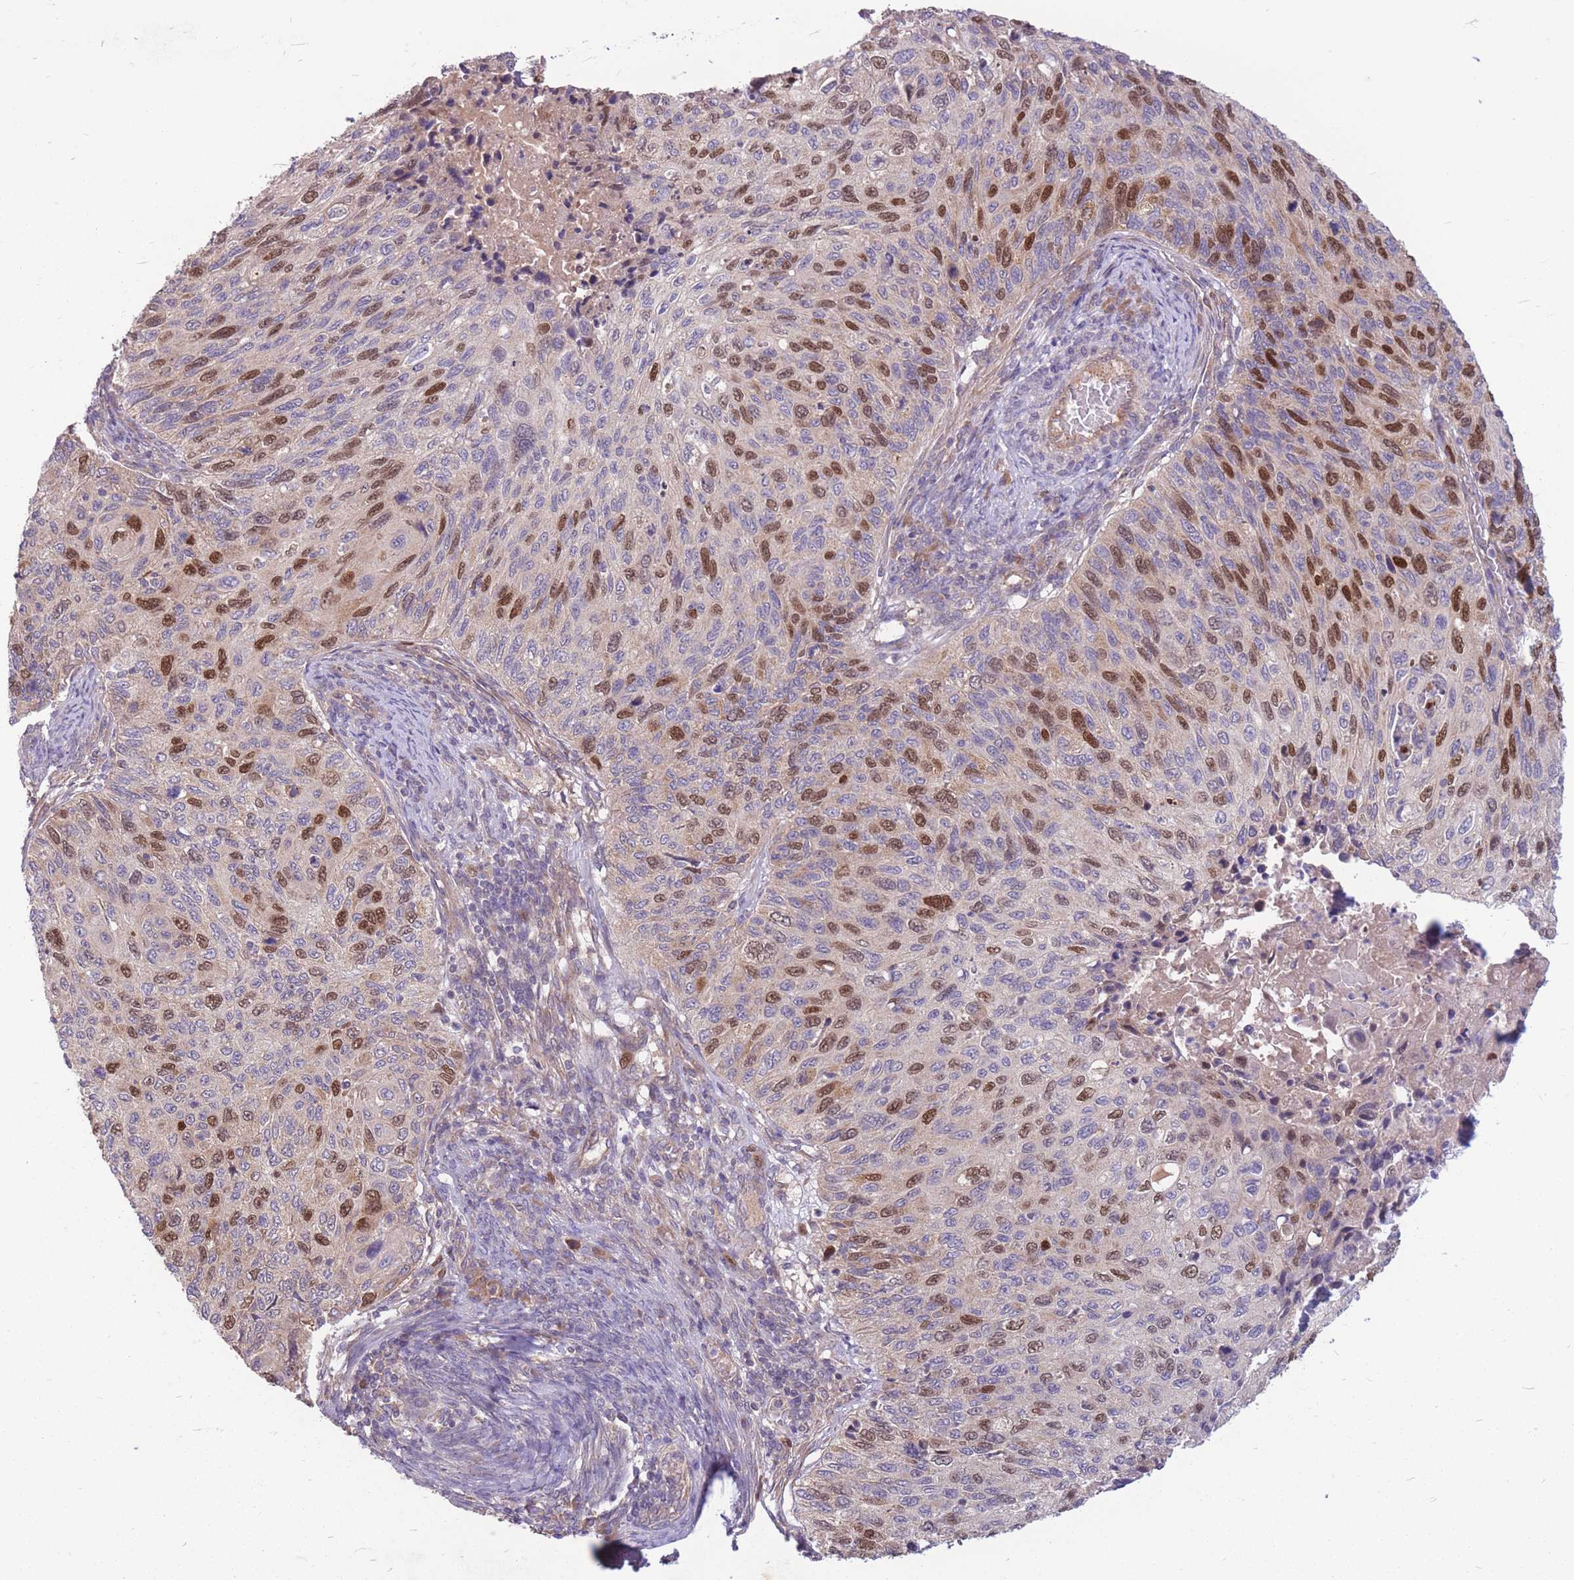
{"staining": {"intensity": "strong", "quantity": "25%-75%", "location": "nuclear"}, "tissue": "cervical cancer", "cell_type": "Tumor cells", "image_type": "cancer", "snomed": [{"axis": "morphology", "description": "Squamous cell carcinoma, NOS"}, {"axis": "topography", "description": "Cervix"}], "caption": "Immunohistochemistry (IHC) of human squamous cell carcinoma (cervical) shows high levels of strong nuclear positivity in about 25%-75% of tumor cells.", "gene": "GMNN", "patient": {"sex": "female", "age": 70}}